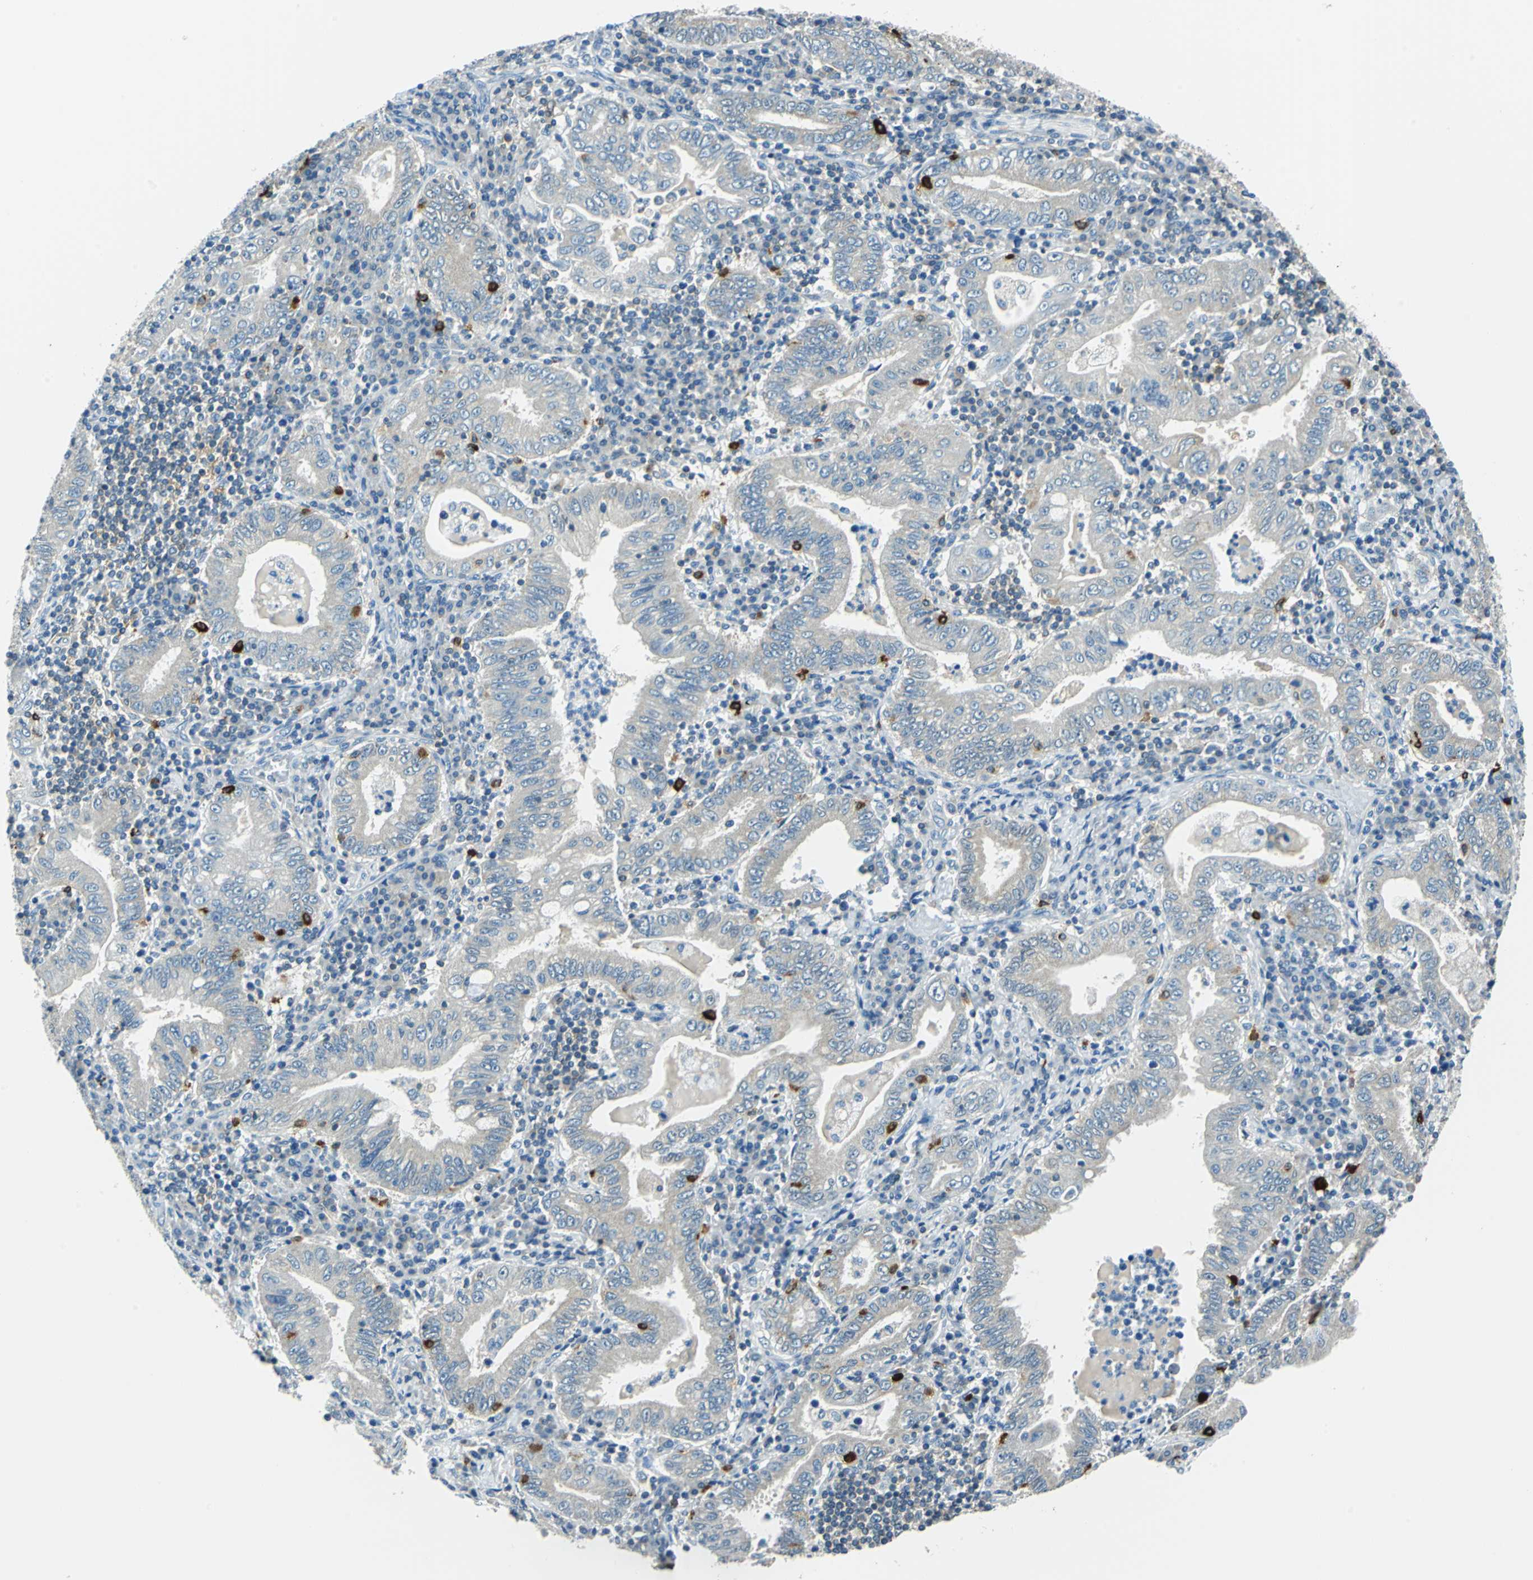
{"staining": {"intensity": "weak", "quantity": "25%-75%", "location": "cytoplasmic/membranous"}, "tissue": "stomach cancer", "cell_type": "Tumor cells", "image_type": "cancer", "snomed": [{"axis": "morphology", "description": "Normal tissue, NOS"}, {"axis": "morphology", "description": "Adenocarcinoma, NOS"}, {"axis": "topography", "description": "Esophagus"}, {"axis": "topography", "description": "Stomach, upper"}, {"axis": "topography", "description": "Peripheral nerve tissue"}], "caption": "IHC histopathology image of neoplastic tissue: human stomach cancer (adenocarcinoma) stained using IHC shows low levels of weak protein expression localized specifically in the cytoplasmic/membranous of tumor cells, appearing as a cytoplasmic/membranous brown color.", "gene": "CPA3", "patient": {"sex": "male", "age": 62}}